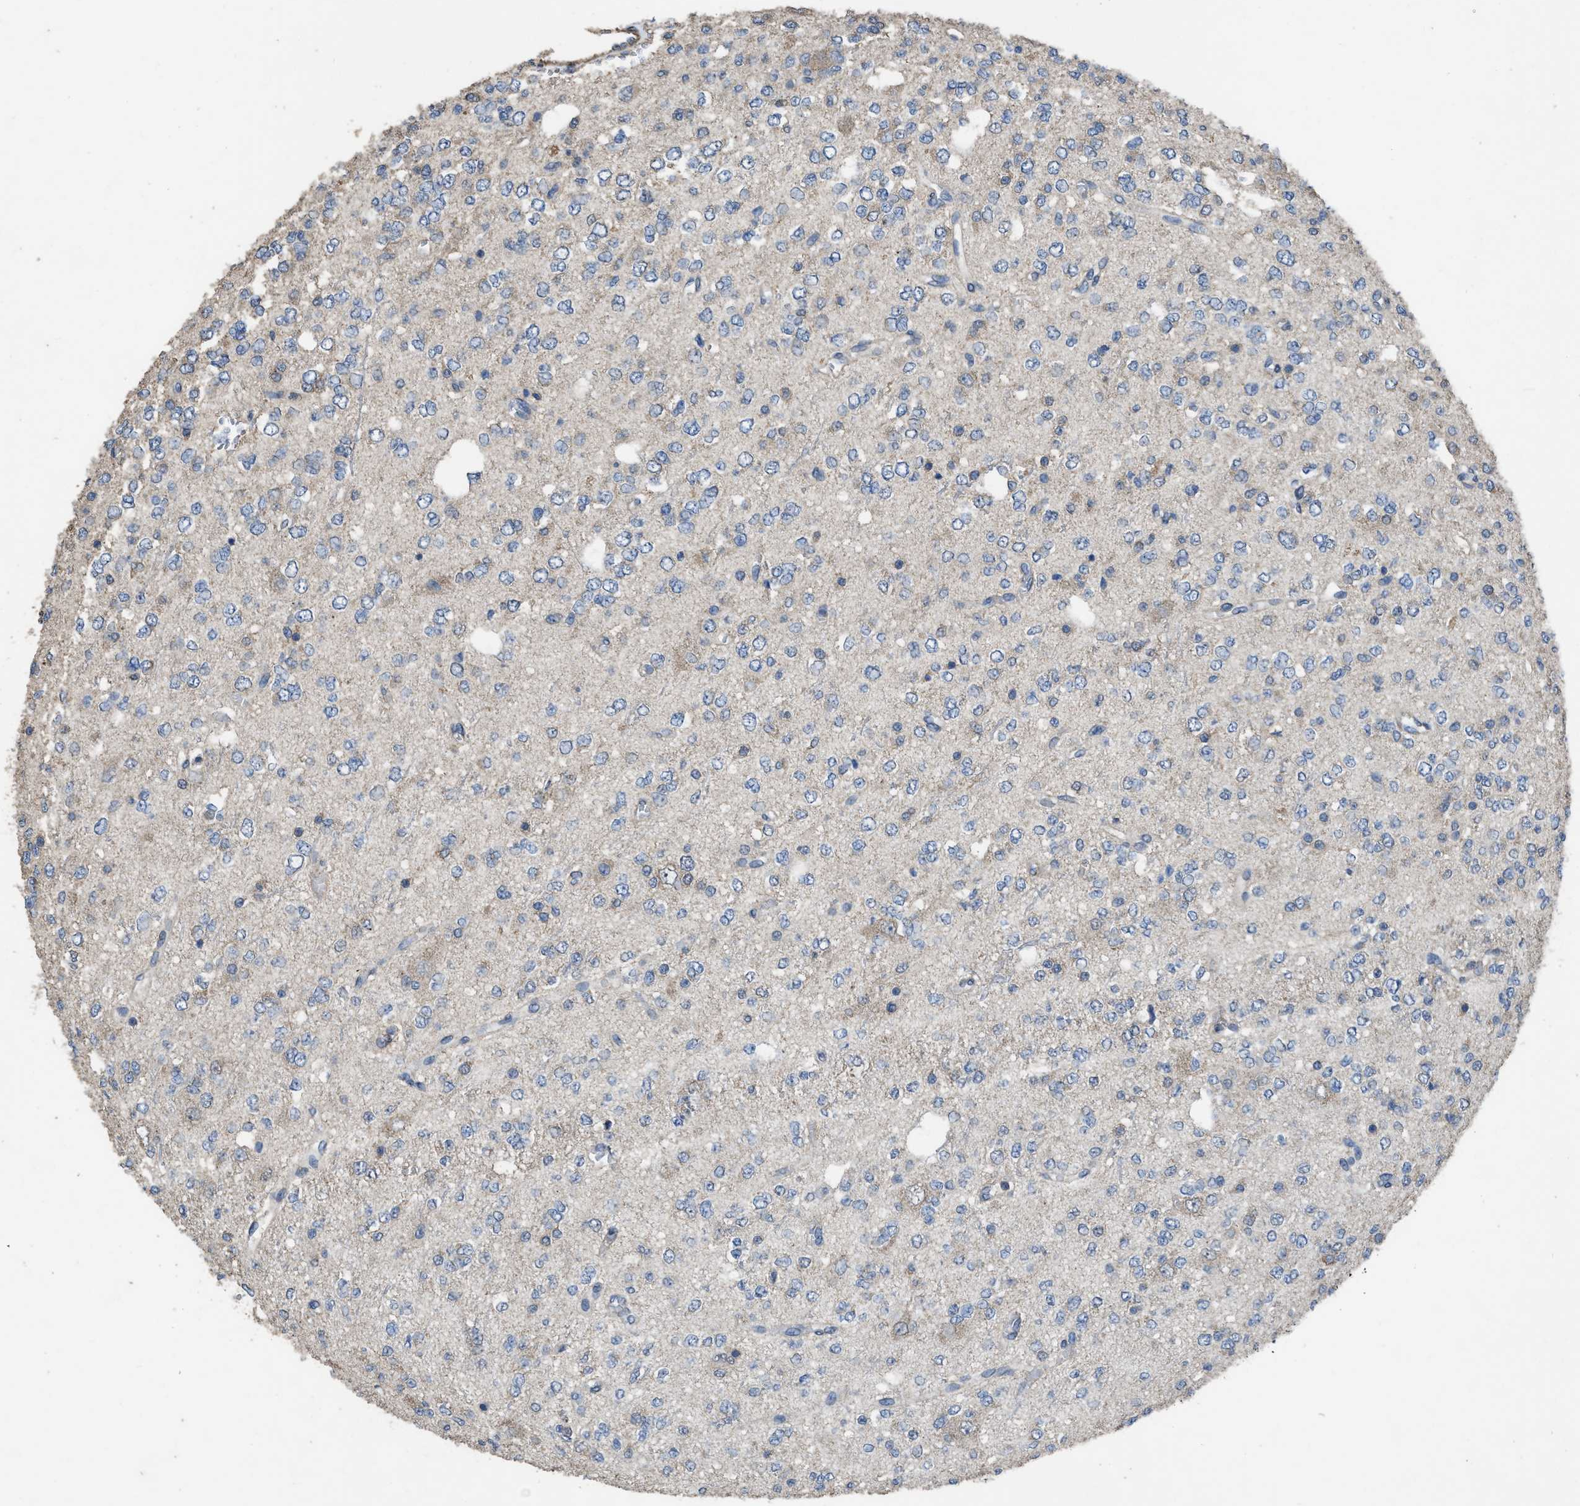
{"staining": {"intensity": "weak", "quantity": "<25%", "location": "cytoplasmic/membranous"}, "tissue": "glioma", "cell_type": "Tumor cells", "image_type": "cancer", "snomed": [{"axis": "morphology", "description": "Glioma, malignant, Low grade"}, {"axis": "topography", "description": "Brain"}], "caption": "Immunohistochemistry histopathology image of neoplastic tissue: human glioma stained with DAB (3,3'-diaminobenzidine) shows no significant protein expression in tumor cells.", "gene": "ARL6", "patient": {"sex": "male", "age": 38}}